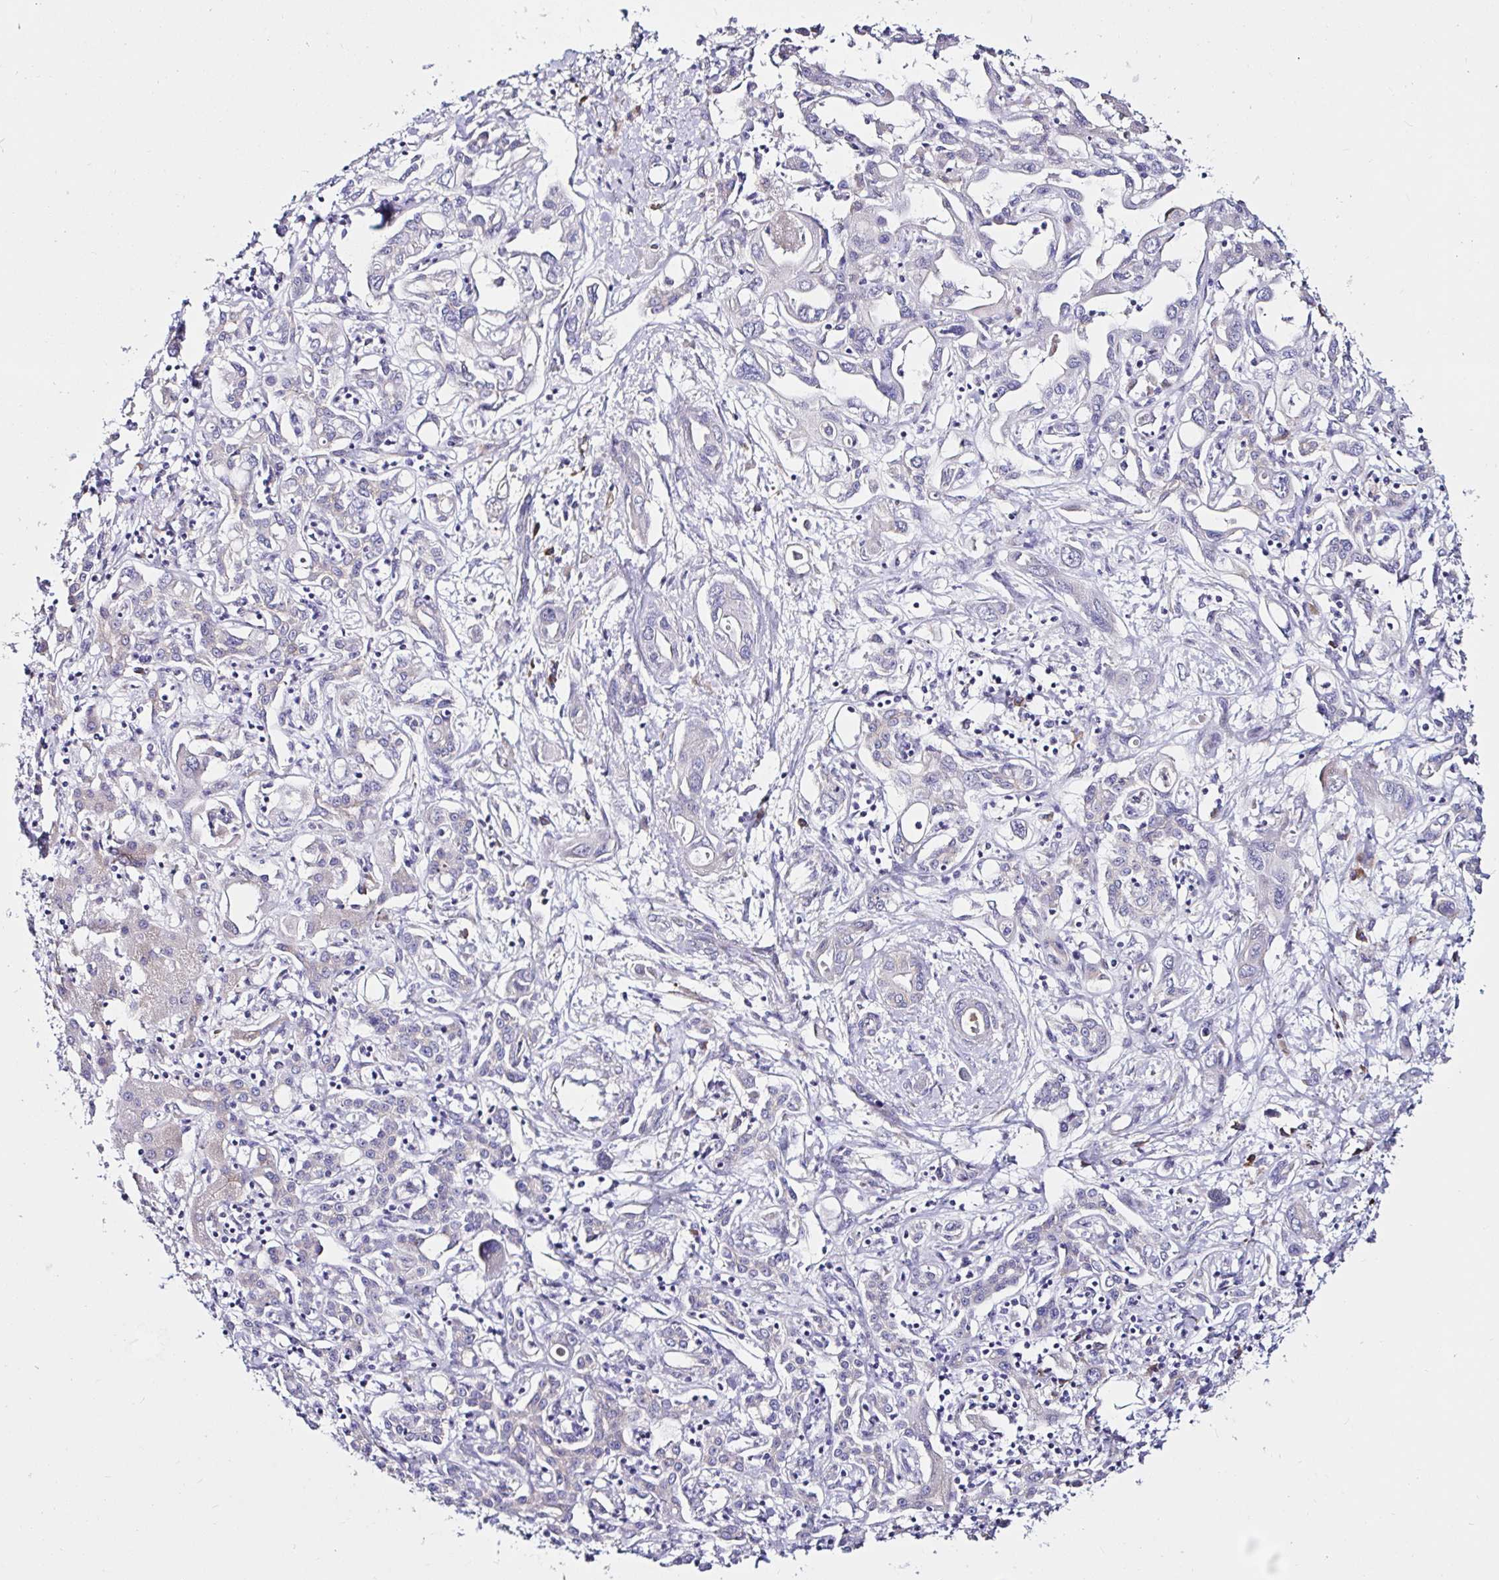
{"staining": {"intensity": "negative", "quantity": "none", "location": "none"}, "tissue": "liver cancer", "cell_type": "Tumor cells", "image_type": "cancer", "snomed": [{"axis": "morphology", "description": "Cholangiocarcinoma"}, {"axis": "topography", "description": "Liver"}], "caption": "Histopathology image shows no significant protein positivity in tumor cells of liver cancer.", "gene": "VSIG2", "patient": {"sex": "female", "age": 64}}